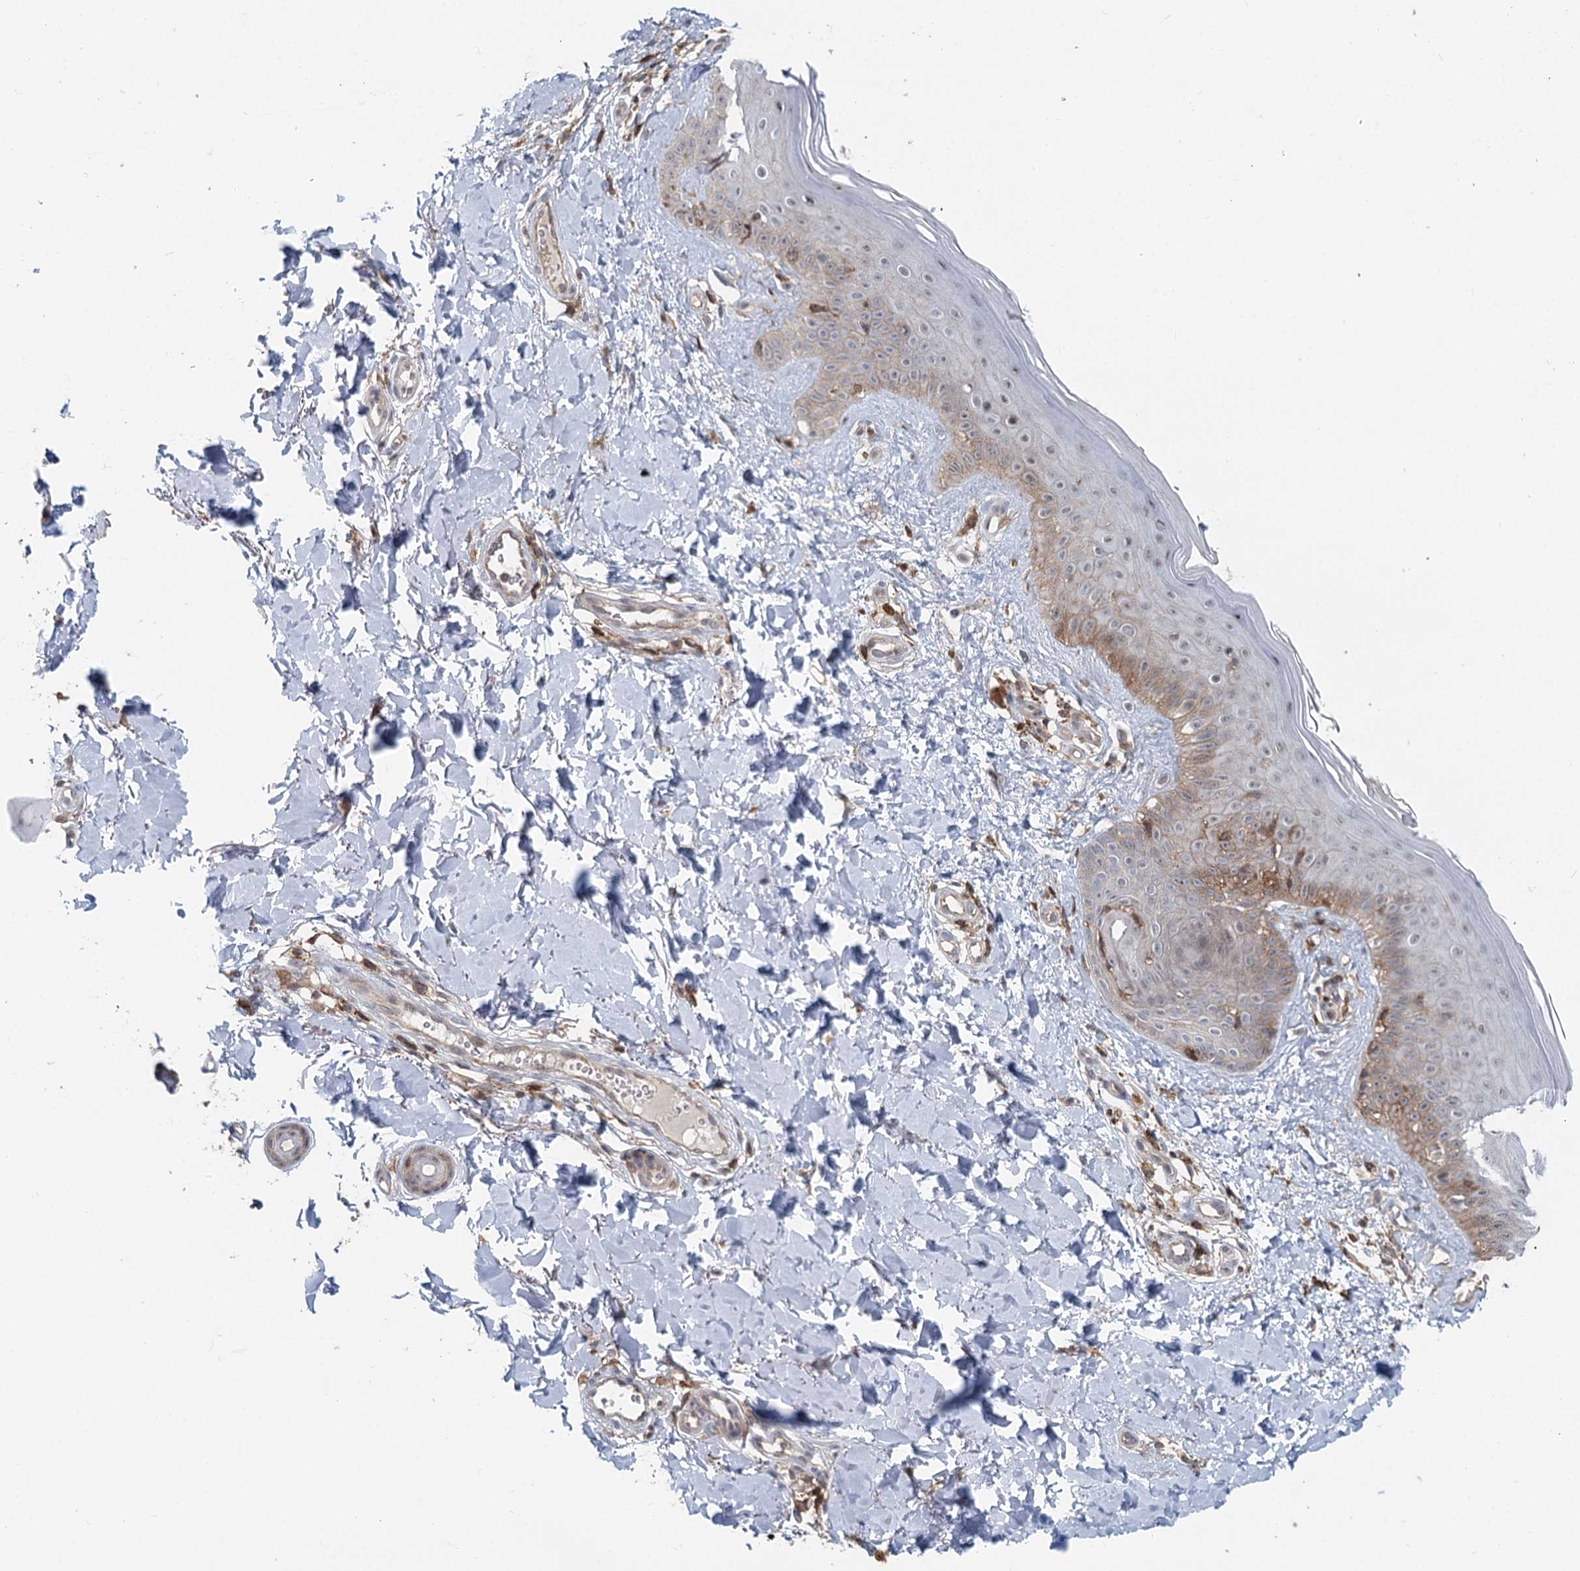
{"staining": {"intensity": "weak", "quantity": ">75%", "location": "cytoplasmic/membranous"}, "tissue": "skin", "cell_type": "Fibroblasts", "image_type": "normal", "snomed": [{"axis": "morphology", "description": "Normal tissue, NOS"}, {"axis": "topography", "description": "Skin"}], "caption": "A brown stain labels weak cytoplasmic/membranous staining of a protein in fibroblasts of benign human skin. The staining was performed using DAB to visualize the protein expression in brown, while the nuclei were stained in blue with hematoxylin (Magnification: 20x).", "gene": "CDC42SE2", "patient": {"sex": "male", "age": 52}}